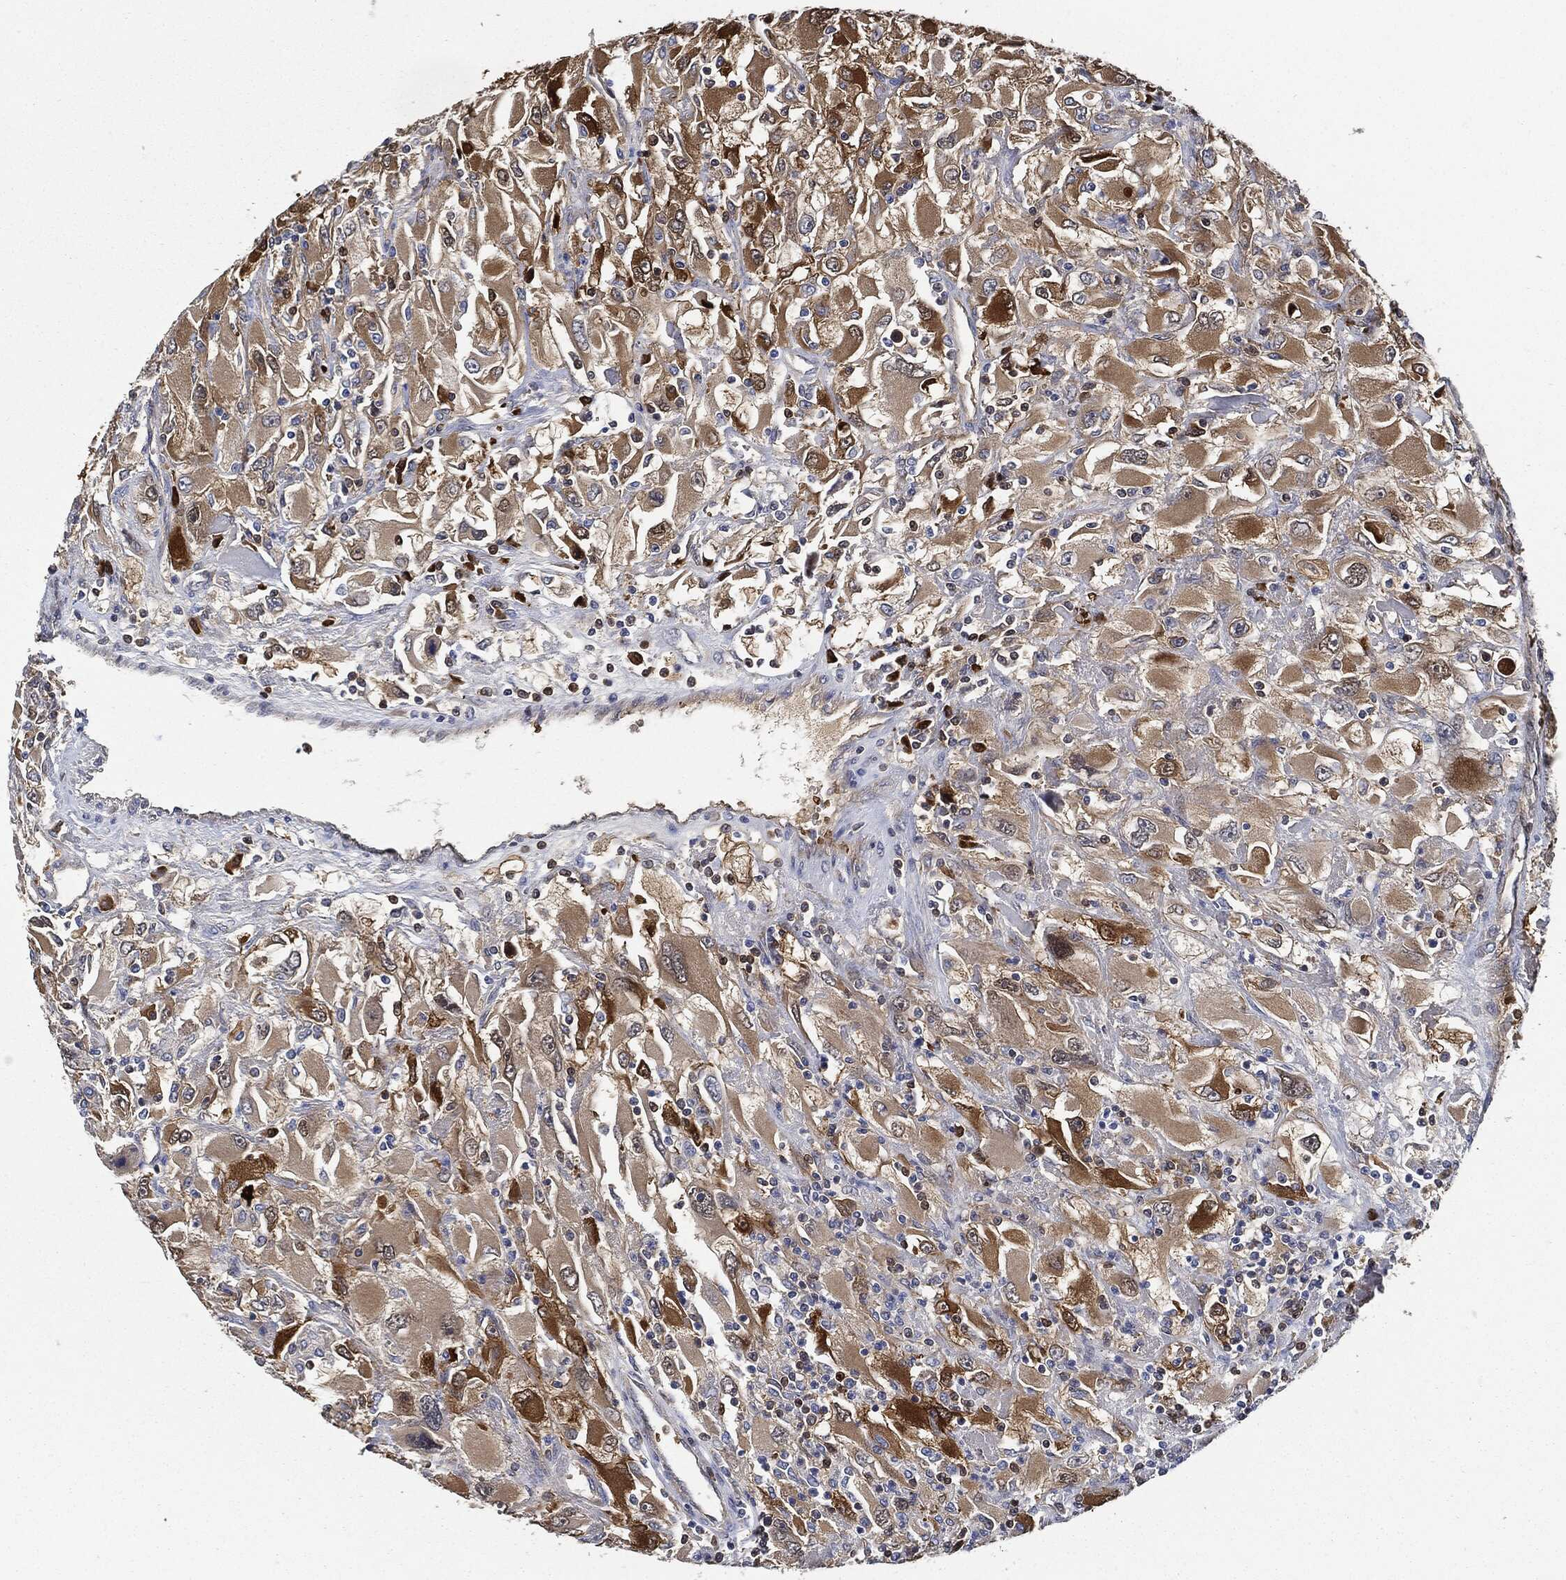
{"staining": {"intensity": "strong", "quantity": "<25%", "location": "cytoplasmic/membranous"}, "tissue": "renal cancer", "cell_type": "Tumor cells", "image_type": "cancer", "snomed": [{"axis": "morphology", "description": "Adenocarcinoma, NOS"}, {"axis": "topography", "description": "Kidney"}], "caption": "The immunohistochemical stain shows strong cytoplasmic/membranous expression in tumor cells of renal adenocarcinoma tissue.", "gene": "PRDX2", "patient": {"sex": "female", "age": 52}}